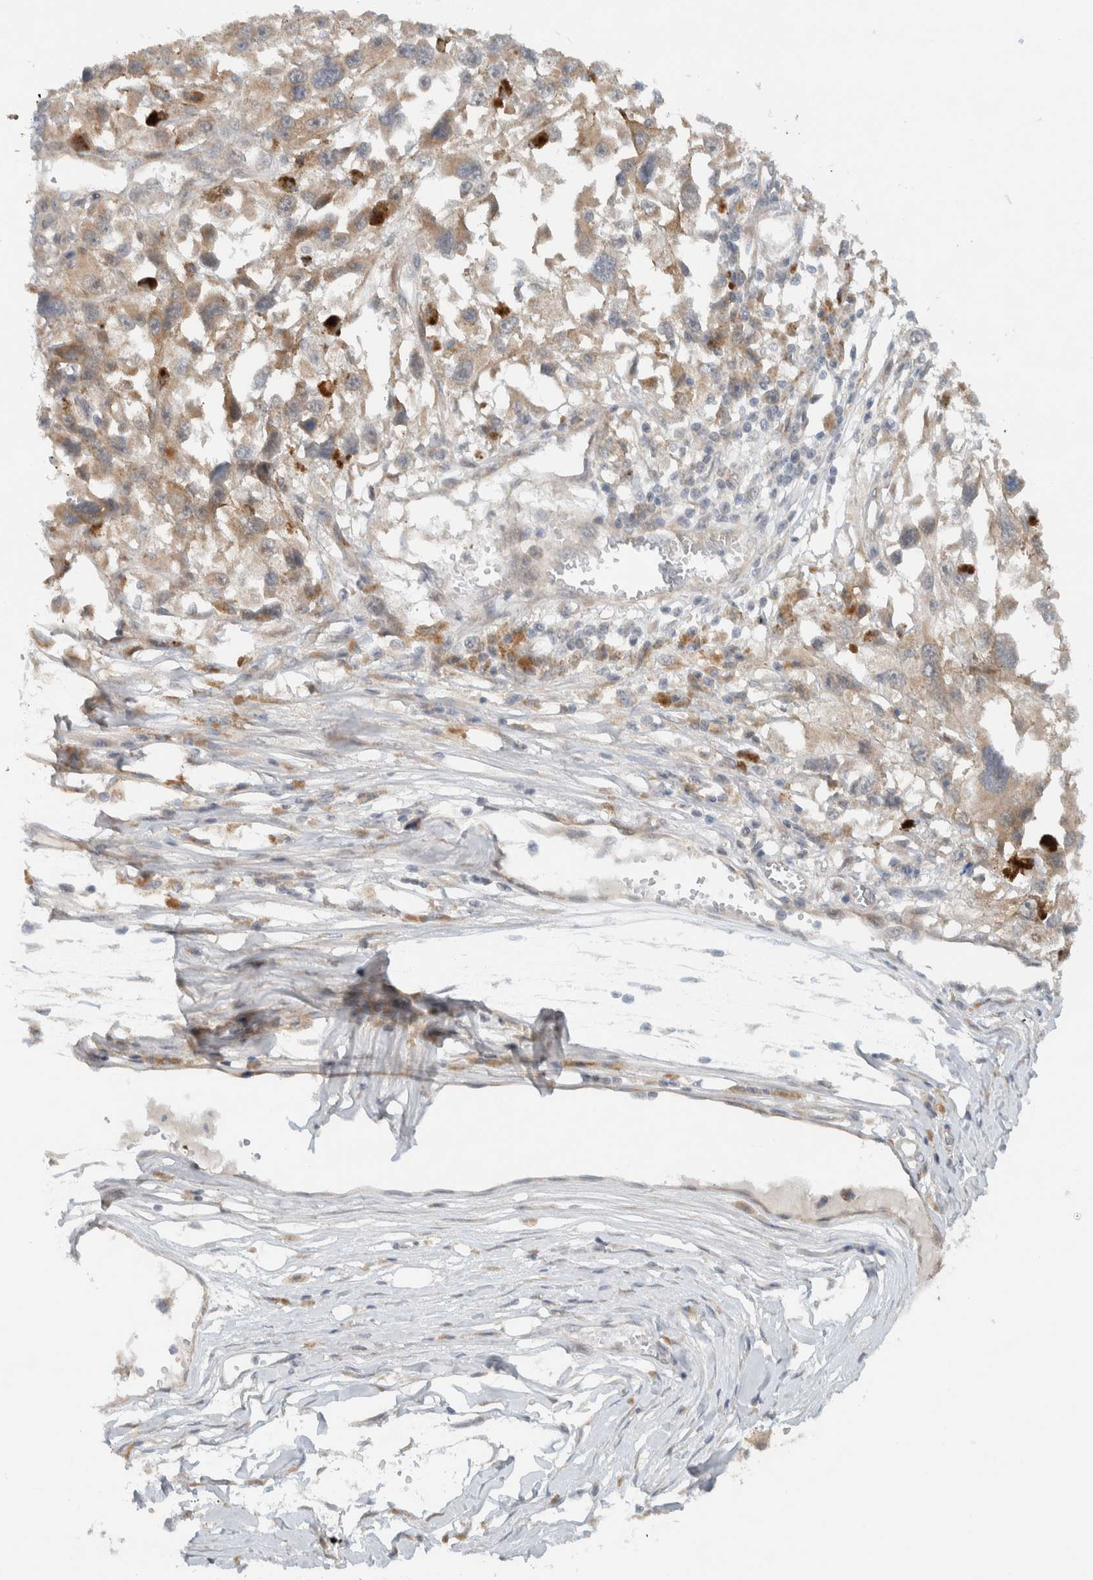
{"staining": {"intensity": "weak", "quantity": "25%-75%", "location": "cytoplasmic/membranous"}, "tissue": "melanoma", "cell_type": "Tumor cells", "image_type": "cancer", "snomed": [{"axis": "morphology", "description": "Malignant melanoma, Metastatic site"}, {"axis": "topography", "description": "Lymph node"}], "caption": "Protein staining by immunohistochemistry (IHC) exhibits weak cytoplasmic/membranous positivity in approximately 25%-75% of tumor cells in malignant melanoma (metastatic site).", "gene": "KLHL6", "patient": {"sex": "male", "age": 59}}